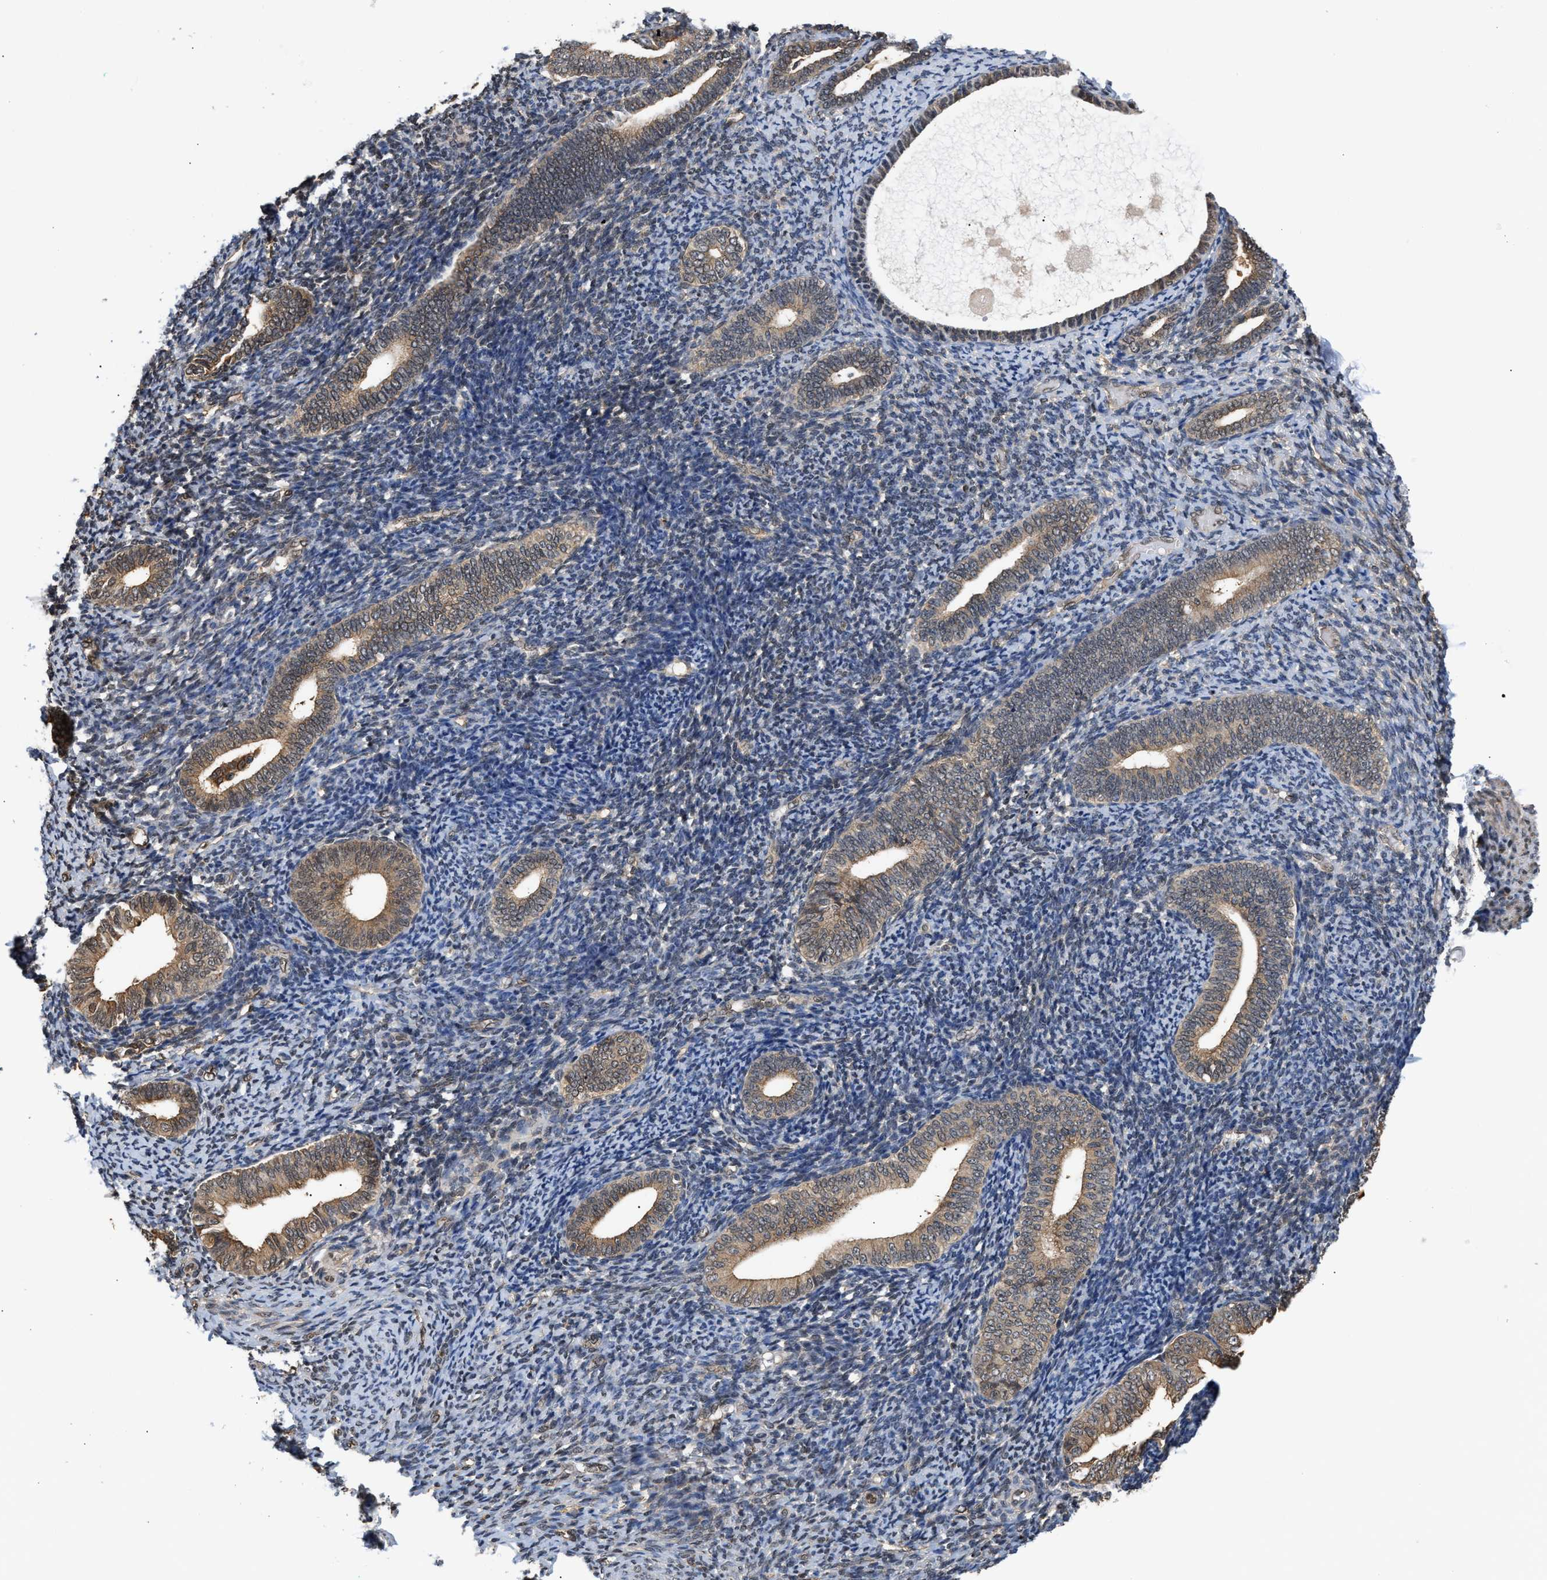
{"staining": {"intensity": "weak", "quantity": "<25%", "location": "nuclear"}, "tissue": "endometrium", "cell_type": "Cells in endometrial stroma", "image_type": "normal", "snomed": [{"axis": "morphology", "description": "Normal tissue, NOS"}, {"axis": "topography", "description": "Endometrium"}], "caption": "This is a micrograph of IHC staining of benign endometrium, which shows no staining in cells in endometrial stroma.", "gene": "SCAI", "patient": {"sex": "female", "age": 66}}